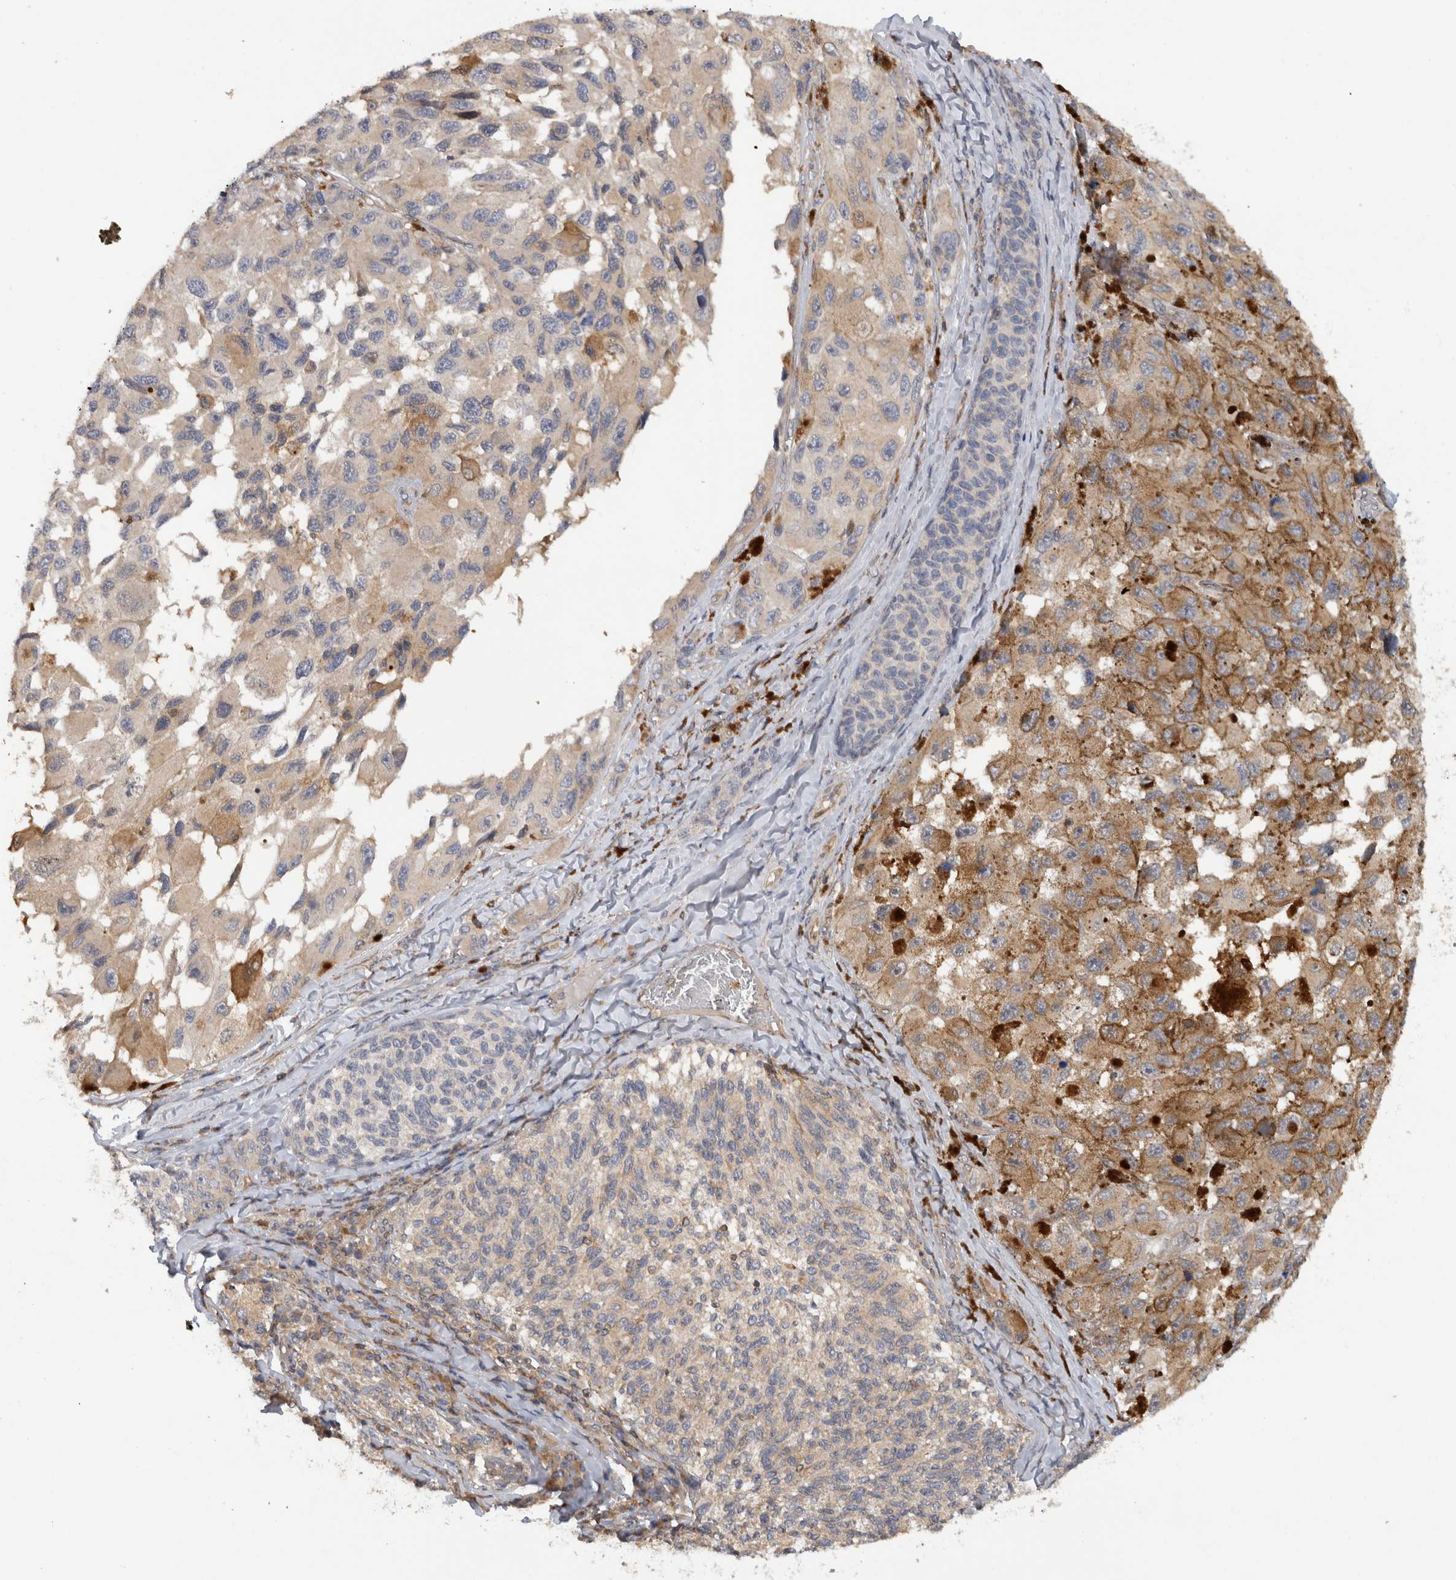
{"staining": {"intensity": "moderate", "quantity": "25%-75%", "location": "cytoplasmic/membranous"}, "tissue": "melanoma", "cell_type": "Tumor cells", "image_type": "cancer", "snomed": [{"axis": "morphology", "description": "Malignant melanoma, NOS"}, {"axis": "topography", "description": "Skin"}], "caption": "The micrograph reveals immunohistochemical staining of malignant melanoma. There is moderate cytoplasmic/membranous expression is identified in approximately 25%-75% of tumor cells. The staining is performed using DAB (3,3'-diaminobenzidine) brown chromogen to label protein expression. The nuclei are counter-stained blue using hematoxylin.", "gene": "PARP6", "patient": {"sex": "female", "age": 73}}